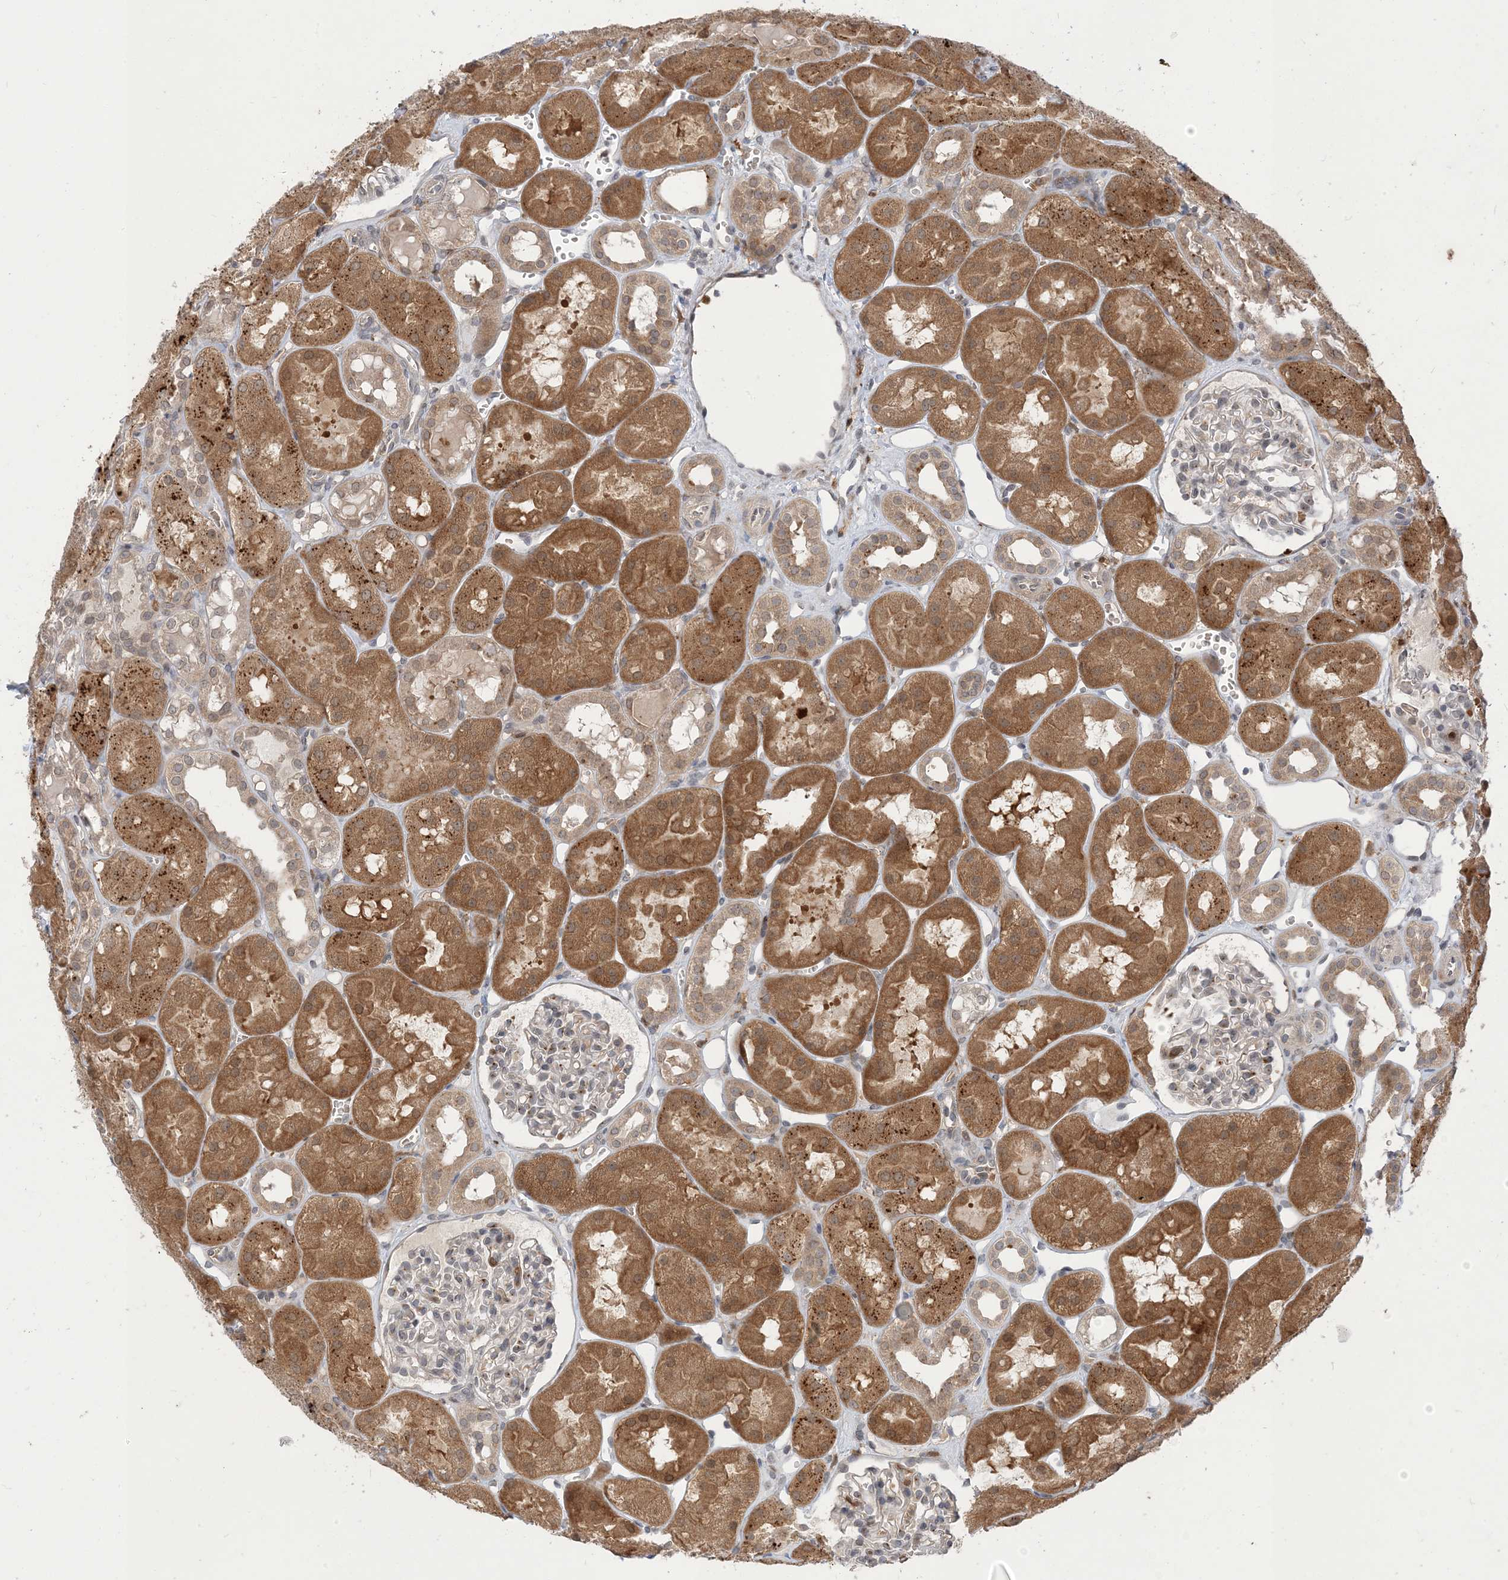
{"staining": {"intensity": "negative", "quantity": "none", "location": "none"}, "tissue": "kidney", "cell_type": "Cells in glomeruli", "image_type": "normal", "snomed": [{"axis": "morphology", "description": "Normal tissue, NOS"}, {"axis": "topography", "description": "Kidney"}], "caption": "A high-resolution histopathology image shows immunohistochemistry staining of unremarkable kidney, which displays no significant staining in cells in glomeruli. (Brightfield microscopy of DAB (3,3'-diaminobenzidine) immunohistochemistry at high magnification).", "gene": "NAGK", "patient": {"sex": "male", "age": 16}}